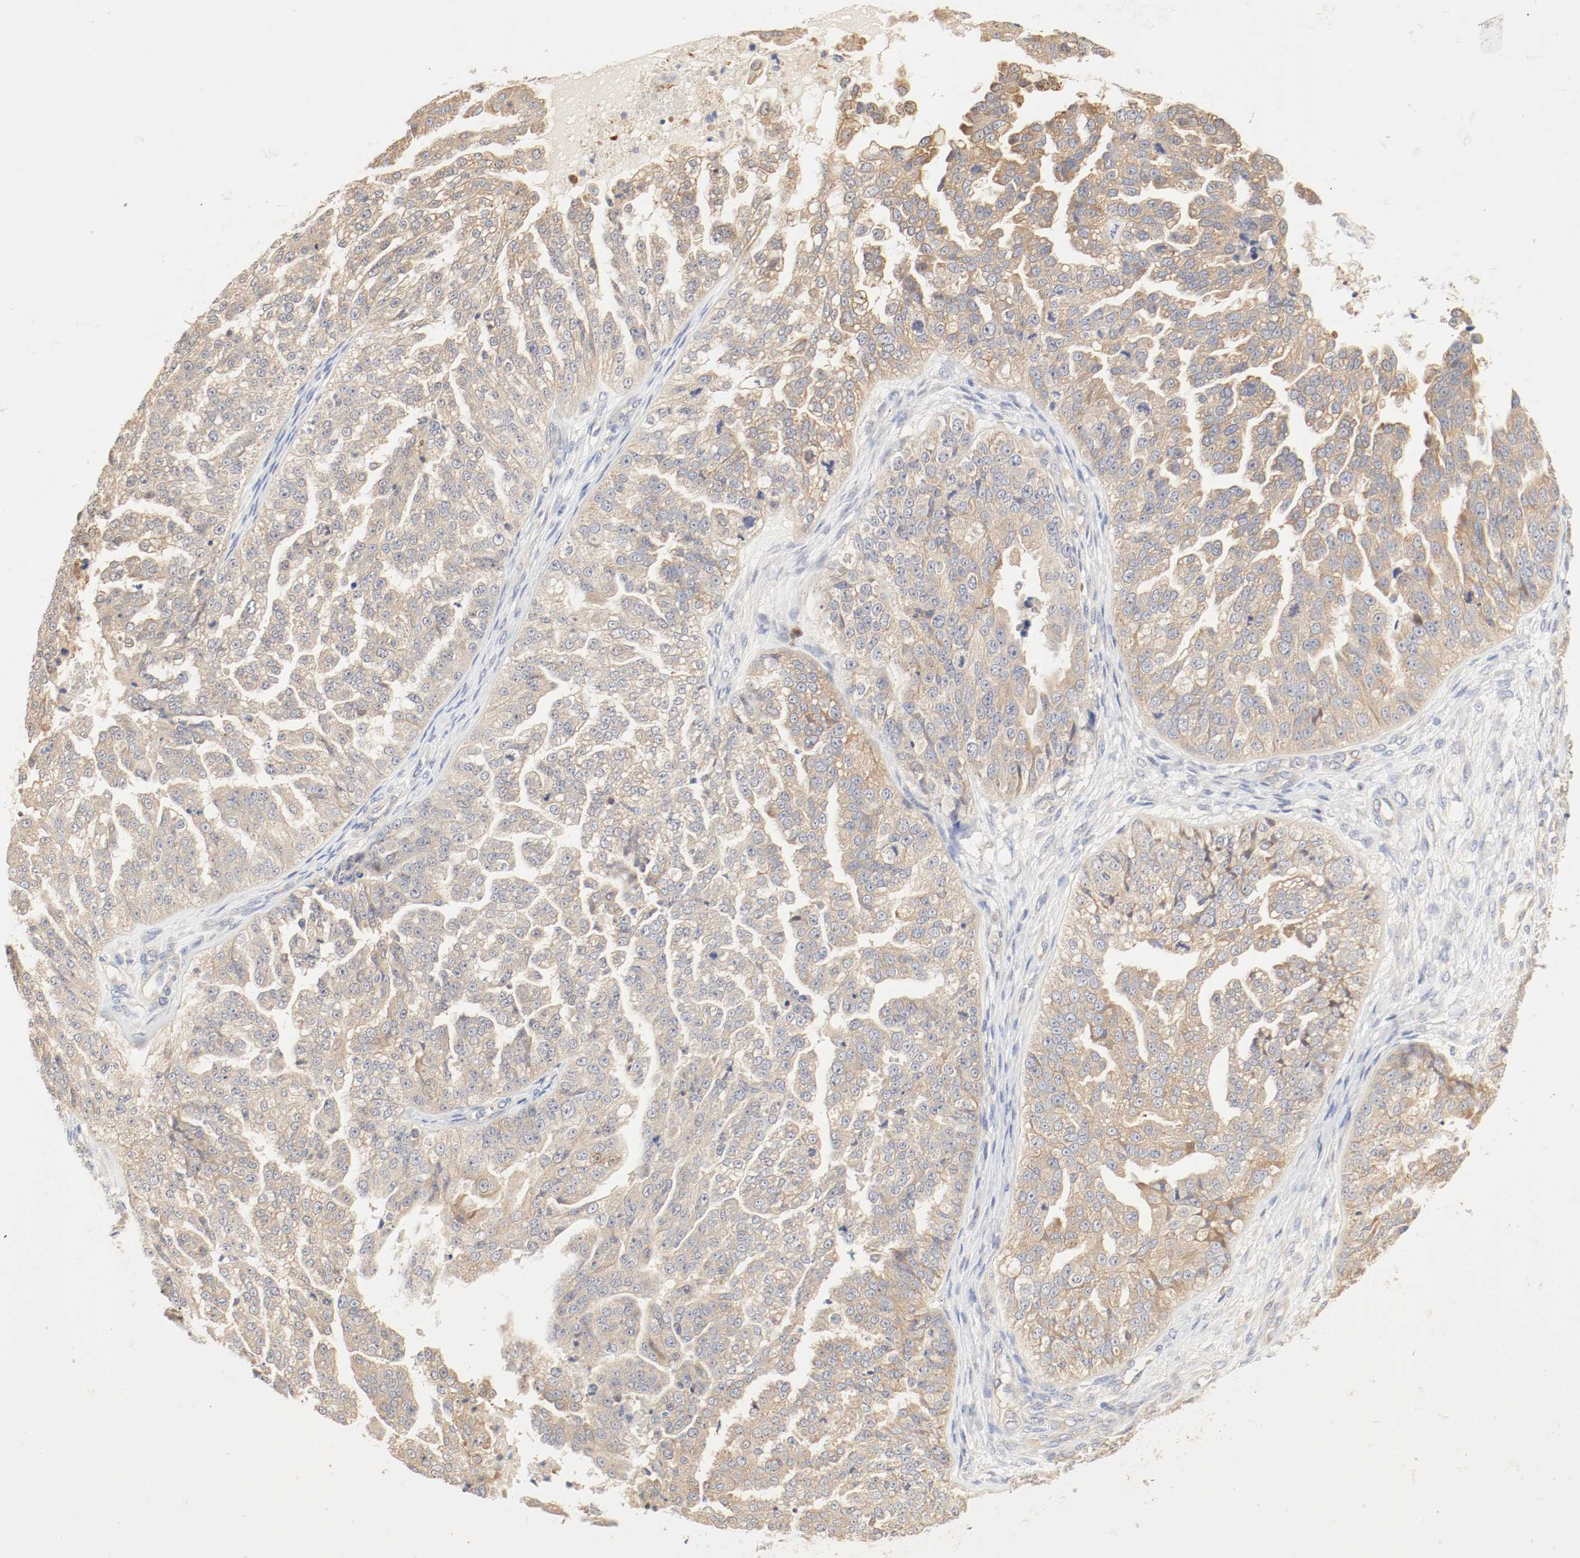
{"staining": {"intensity": "moderate", "quantity": ">75%", "location": "cytoplasmic/membranous"}, "tissue": "ovarian cancer", "cell_type": "Tumor cells", "image_type": "cancer", "snomed": [{"axis": "morphology", "description": "Cystadenocarcinoma, serous, NOS"}, {"axis": "topography", "description": "Ovary"}], "caption": "Serous cystadenocarcinoma (ovarian) stained with a protein marker shows moderate staining in tumor cells.", "gene": "GIT1", "patient": {"sex": "female", "age": 58}}